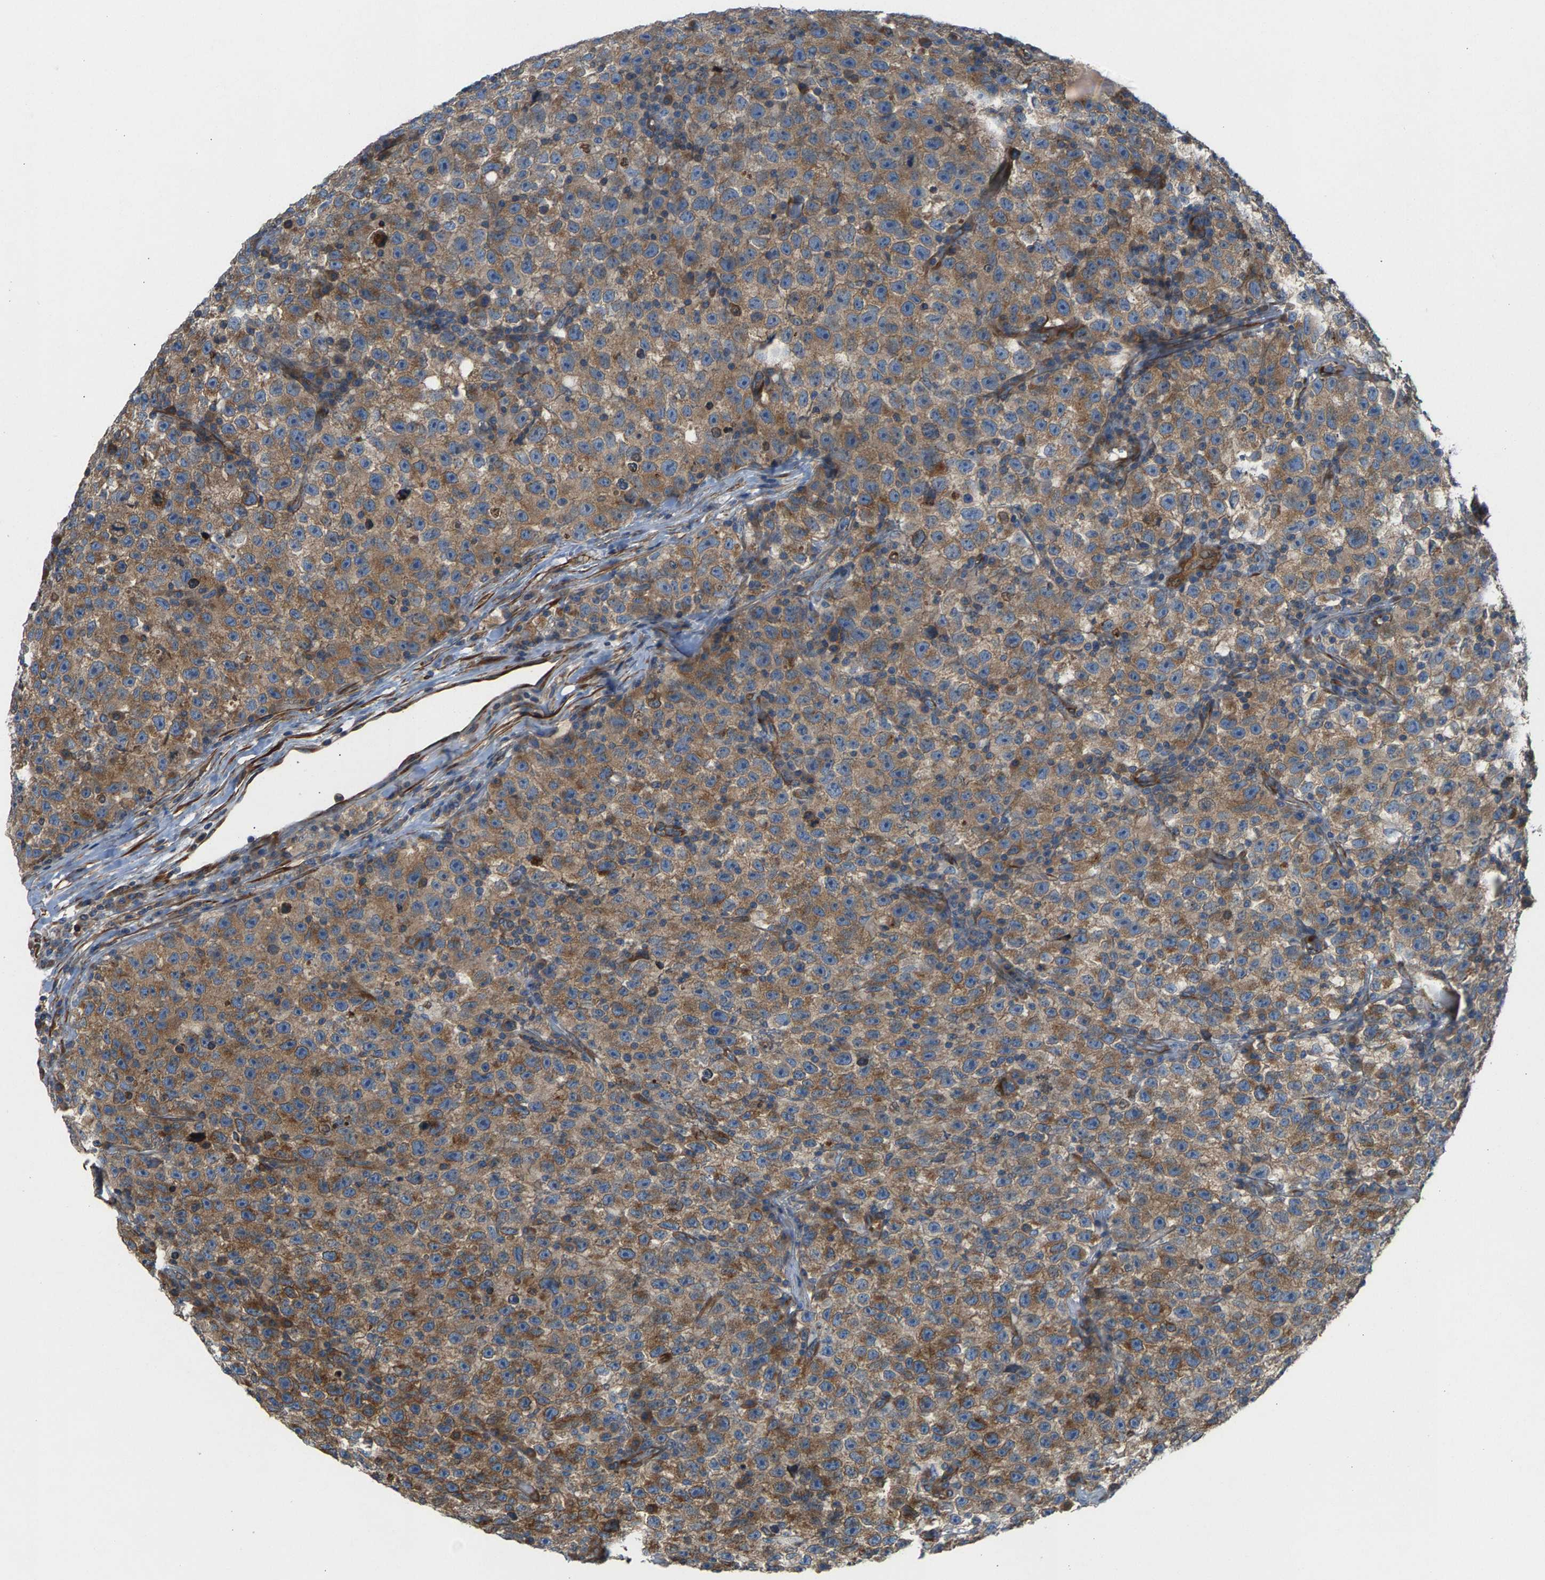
{"staining": {"intensity": "moderate", "quantity": ">75%", "location": "cytoplasmic/membranous"}, "tissue": "testis cancer", "cell_type": "Tumor cells", "image_type": "cancer", "snomed": [{"axis": "morphology", "description": "Seminoma, NOS"}, {"axis": "topography", "description": "Testis"}], "caption": "Immunohistochemical staining of testis cancer (seminoma) shows moderate cytoplasmic/membranous protein expression in about >75% of tumor cells.", "gene": "PDCL", "patient": {"sex": "male", "age": 22}}